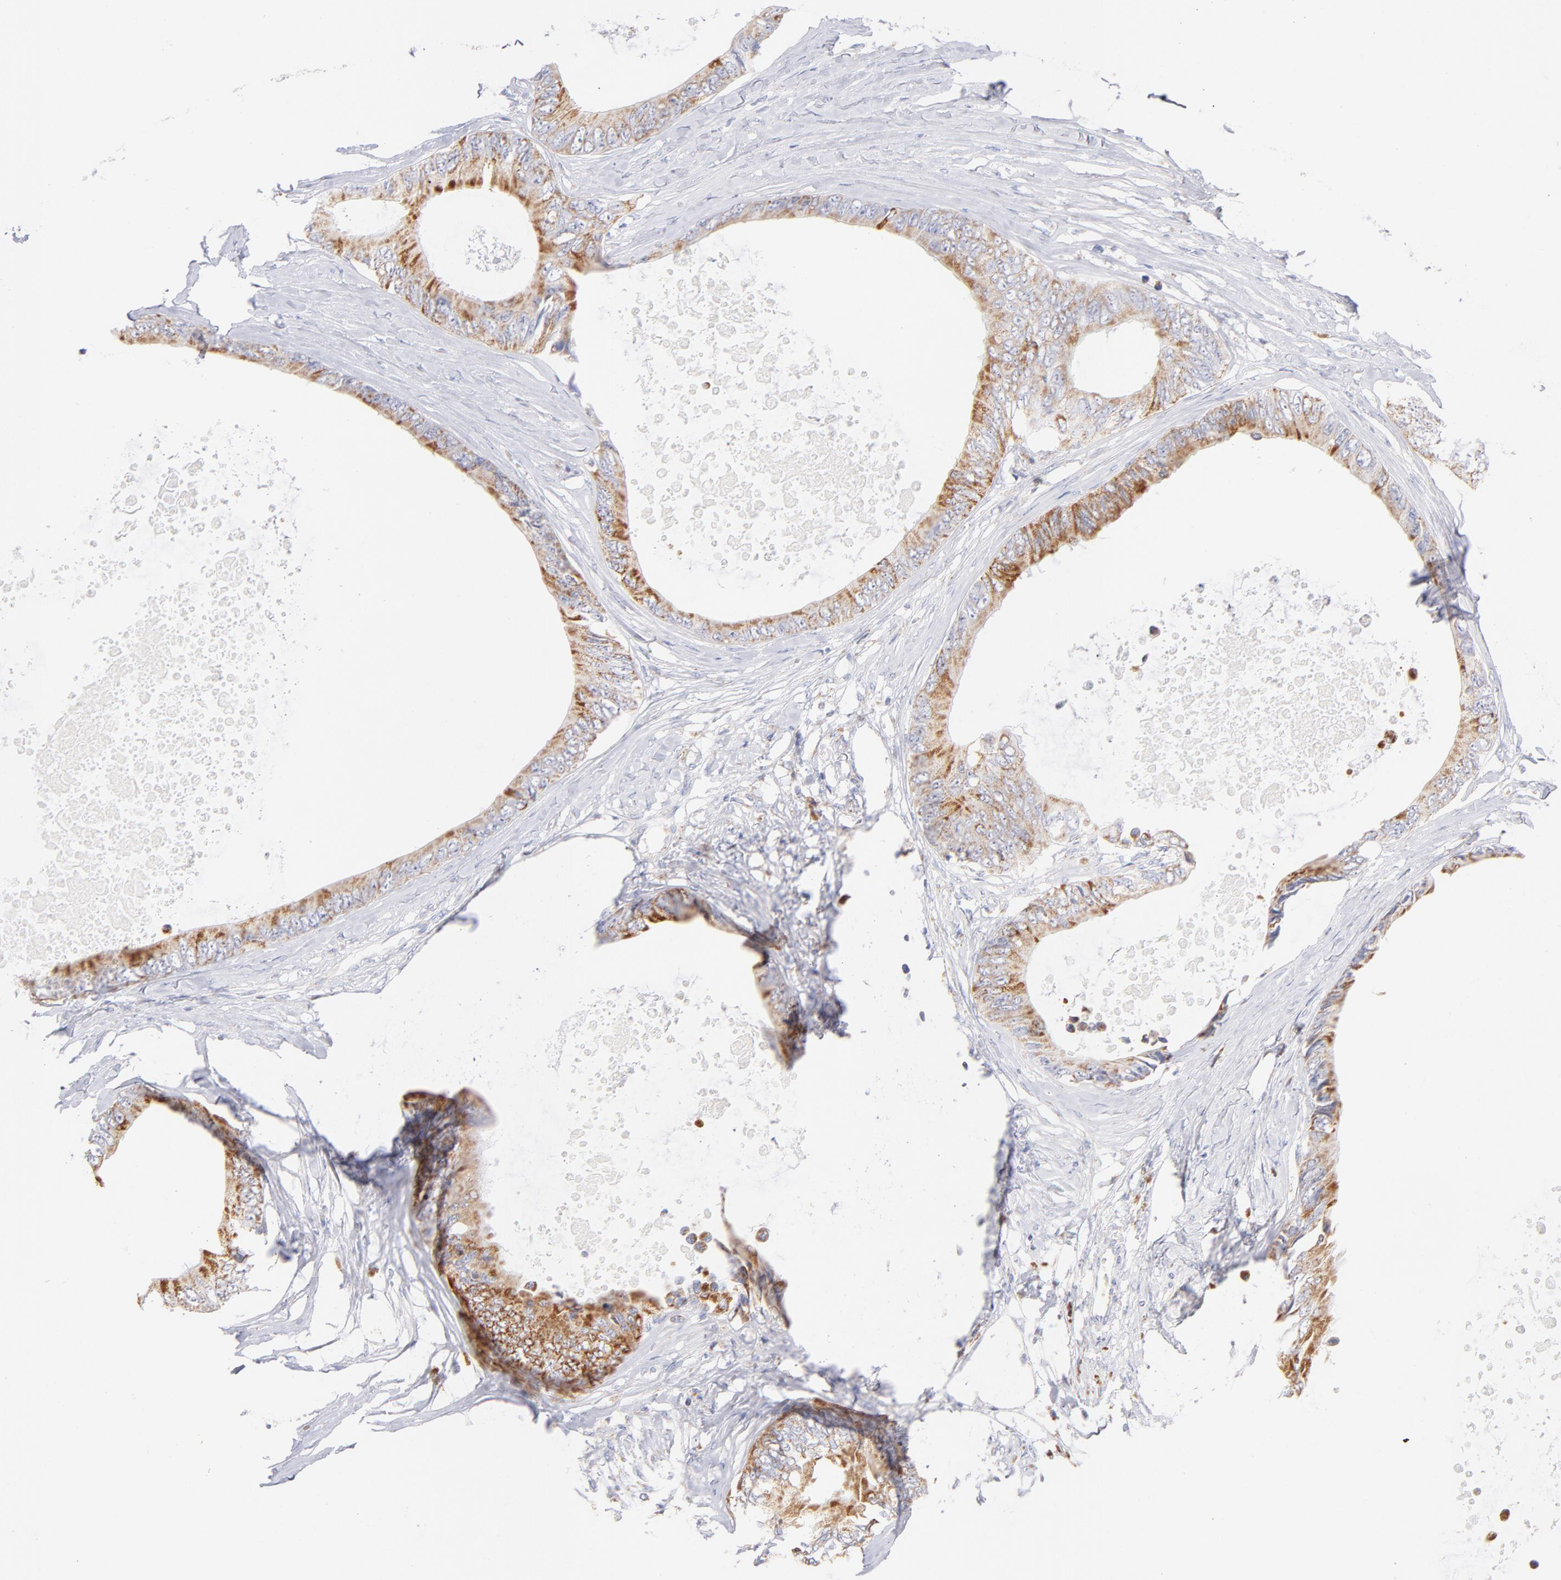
{"staining": {"intensity": "moderate", "quantity": ">75%", "location": "cytoplasmic/membranous"}, "tissue": "colorectal cancer", "cell_type": "Tumor cells", "image_type": "cancer", "snomed": [{"axis": "morphology", "description": "Normal tissue, NOS"}, {"axis": "morphology", "description": "Adenocarcinoma, NOS"}, {"axis": "topography", "description": "Rectum"}, {"axis": "topography", "description": "Peripheral nerve tissue"}], "caption": "A histopathology image of colorectal cancer (adenocarcinoma) stained for a protein demonstrates moderate cytoplasmic/membranous brown staining in tumor cells. (Brightfield microscopy of DAB IHC at high magnification).", "gene": "AIFM1", "patient": {"sex": "female", "age": 77}}